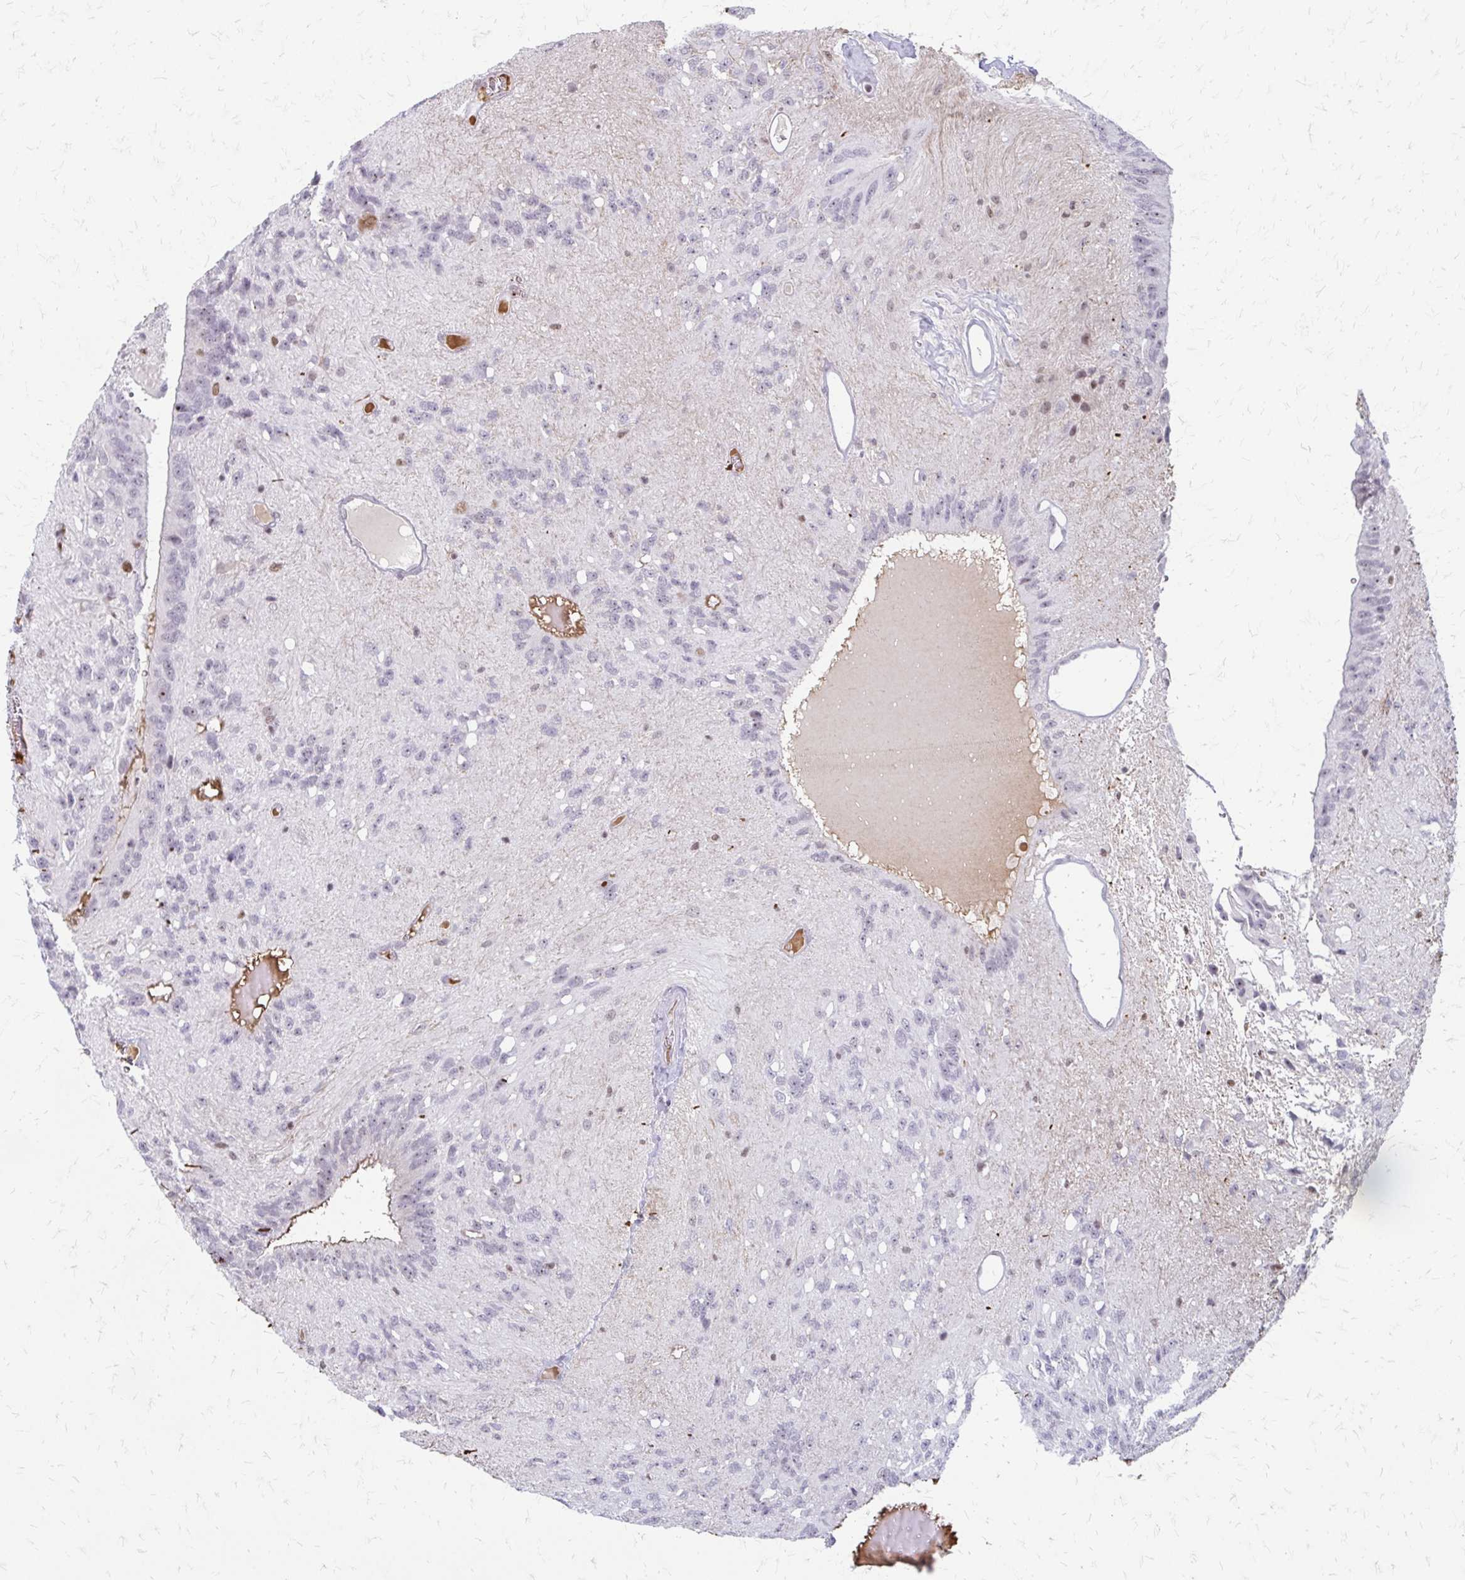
{"staining": {"intensity": "negative", "quantity": "none", "location": "none"}, "tissue": "glioma", "cell_type": "Tumor cells", "image_type": "cancer", "snomed": [{"axis": "morphology", "description": "Glioma, malignant, Low grade"}, {"axis": "topography", "description": "Brain"}], "caption": "Malignant glioma (low-grade) stained for a protein using immunohistochemistry (IHC) reveals no positivity tumor cells.", "gene": "EED", "patient": {"sex": "male", "age": 31}}